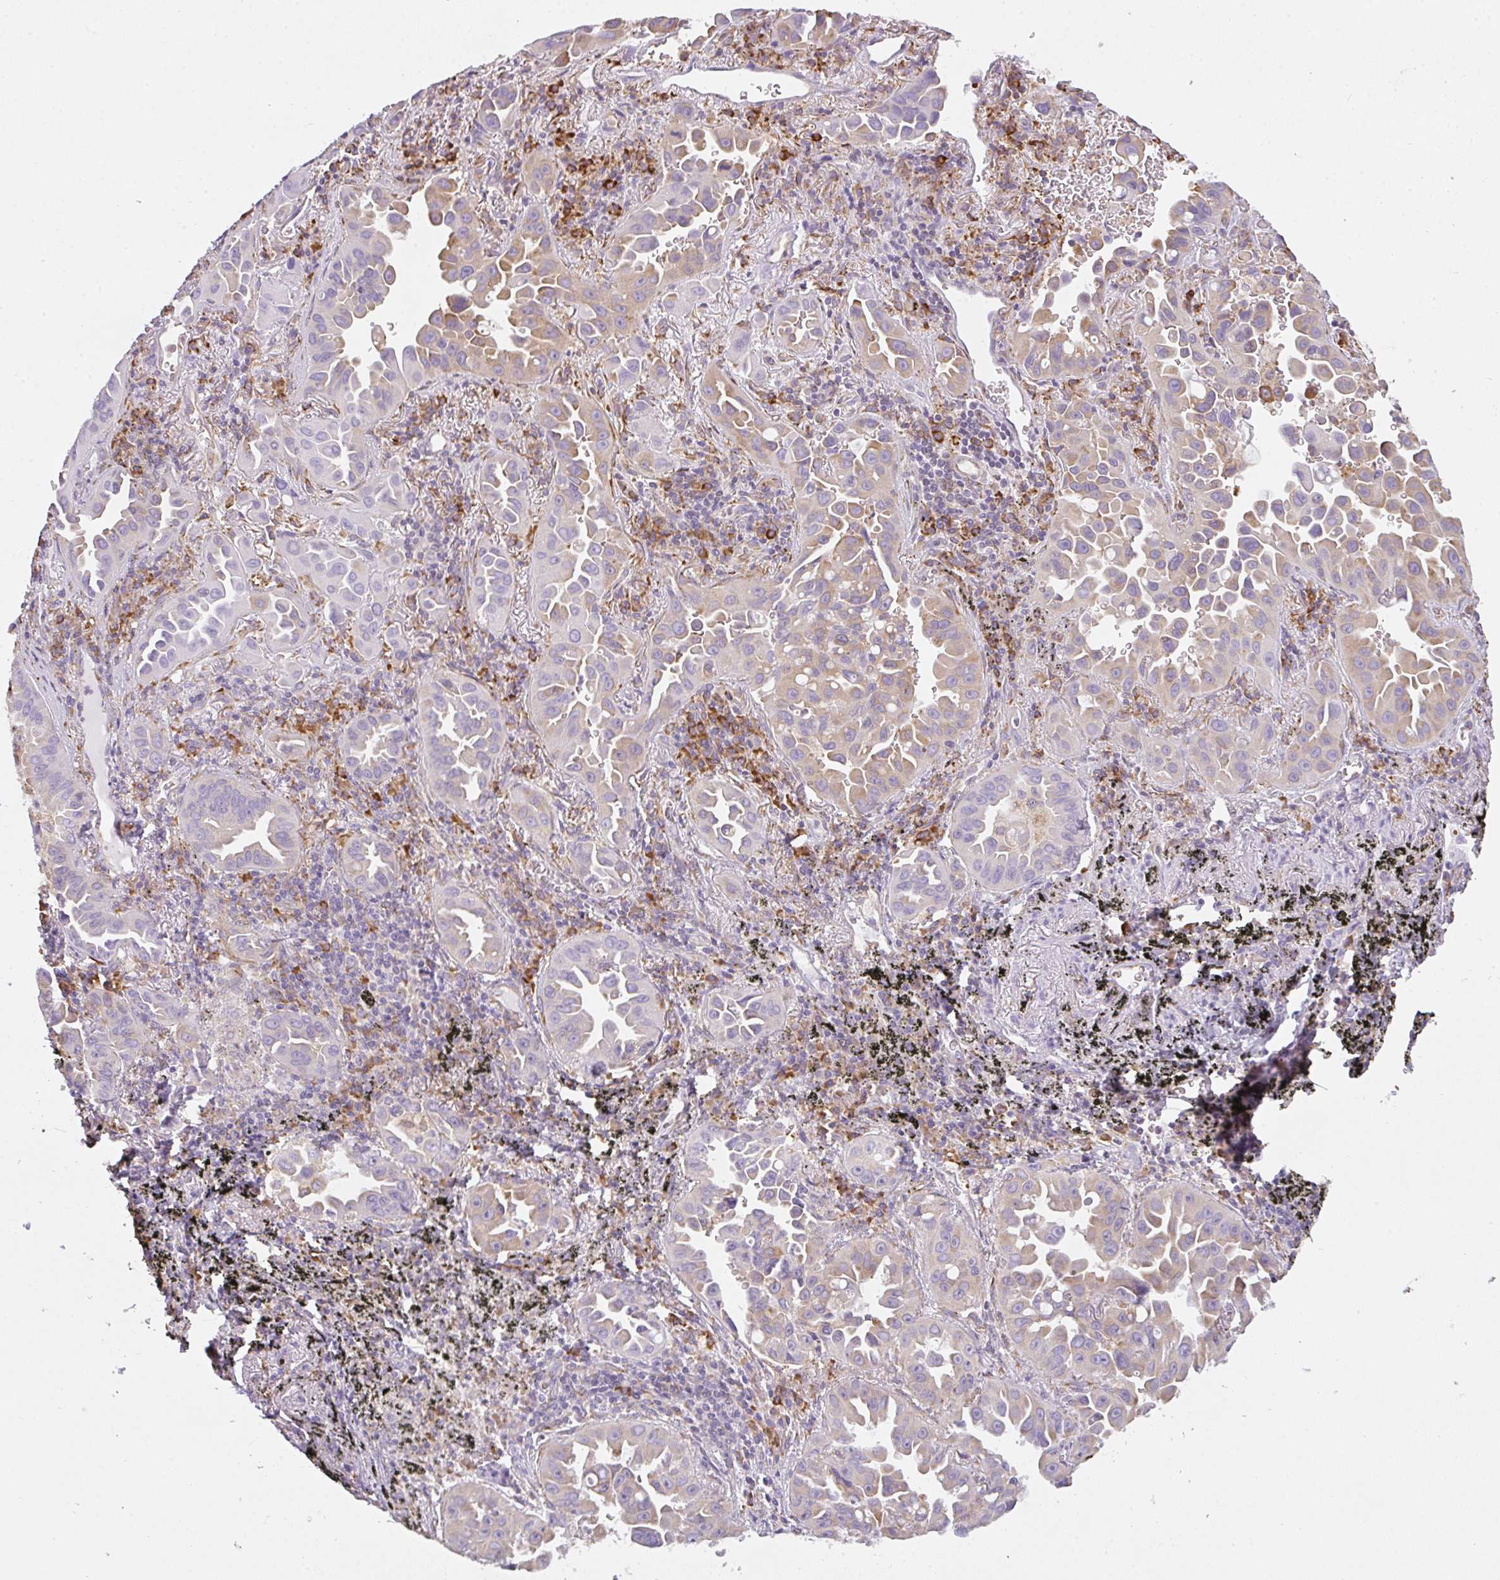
{"staining": {"intensity": "weak", "quantity": "<25%", "location": "cytoplasmic/membranous"}, "tissue": "lung cancer", "cell_type": "Tumor cells", "image_type": "cancer", "snomed": [{"axis": "morphology", "description": "Adenocarcinoma, NOS"}, {"axis": "topography", "description": "Lung"}], "caption": "Tumor cells are negative for protein expression in human lung cancer (adenocarcinoma).", "gene": "DOK4", "patient": {"sex": "male", "age": 68}}